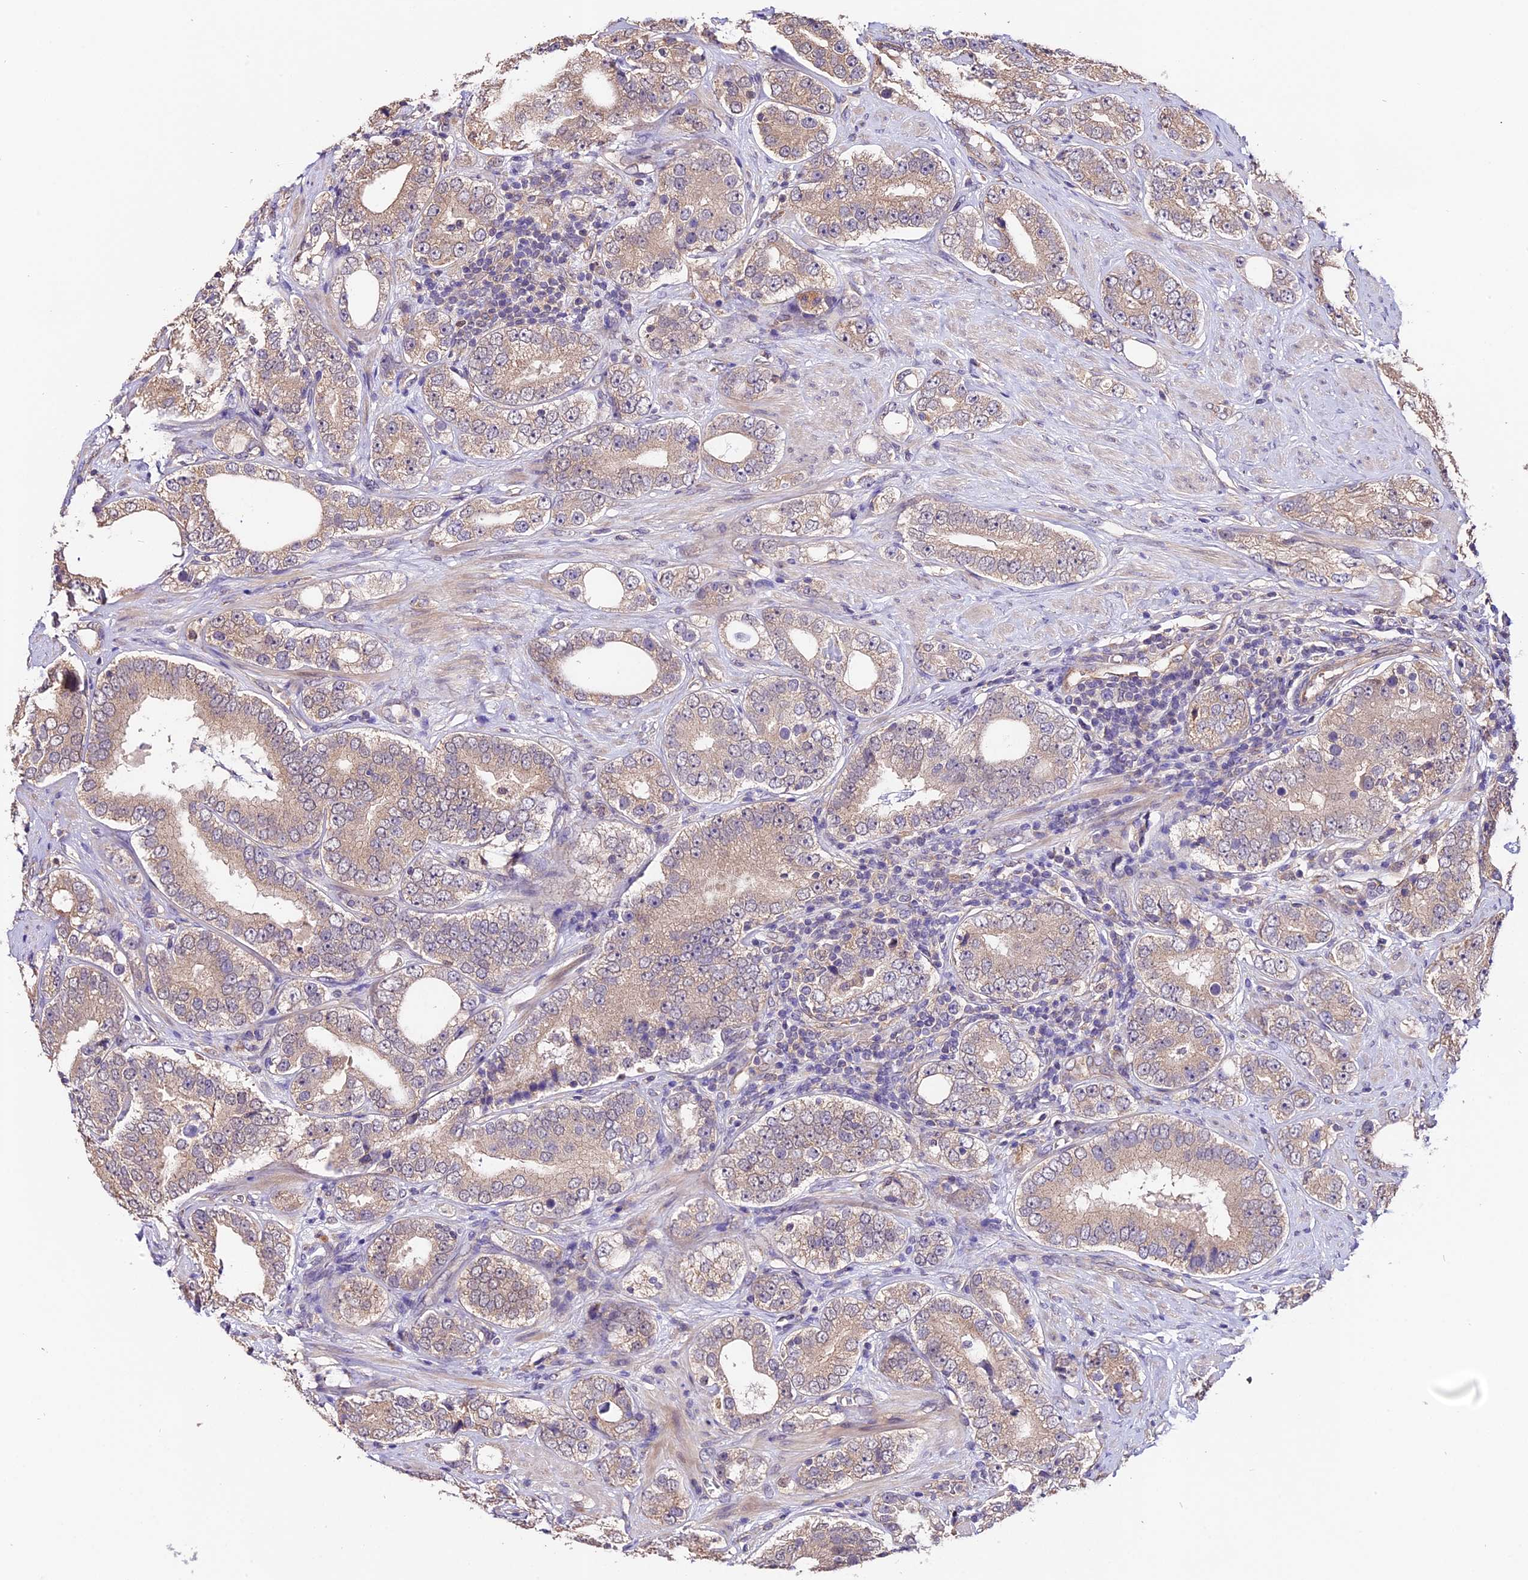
{"staining": {"intensity": "weak", "quantity": "25%-75%", "location": "cytoplasmic/membranous"}, "tissue": "prostate cancer", "cell_type": "Tumor cells", "image_type": "cancer", "snomed": [{"axis": "morphology", "description": "Adenocarcinoma, High grade"}, {"axis": "topography", "description": "Prostate"}], "caption": "Tumor cells display weak cytoplasmic/membranous staining in approximately 25%-75% of cells in prostate cancer (adenocarcinoma (high-grade)). The protein of interest is stained brown, and the nuclei are stained in blue (DAB (3,3'-diaminobenzidine) IHC with brightfield microscopy, high magnification).", "gene": "CES3", "patient": {"sex": "male", "age": 56}}